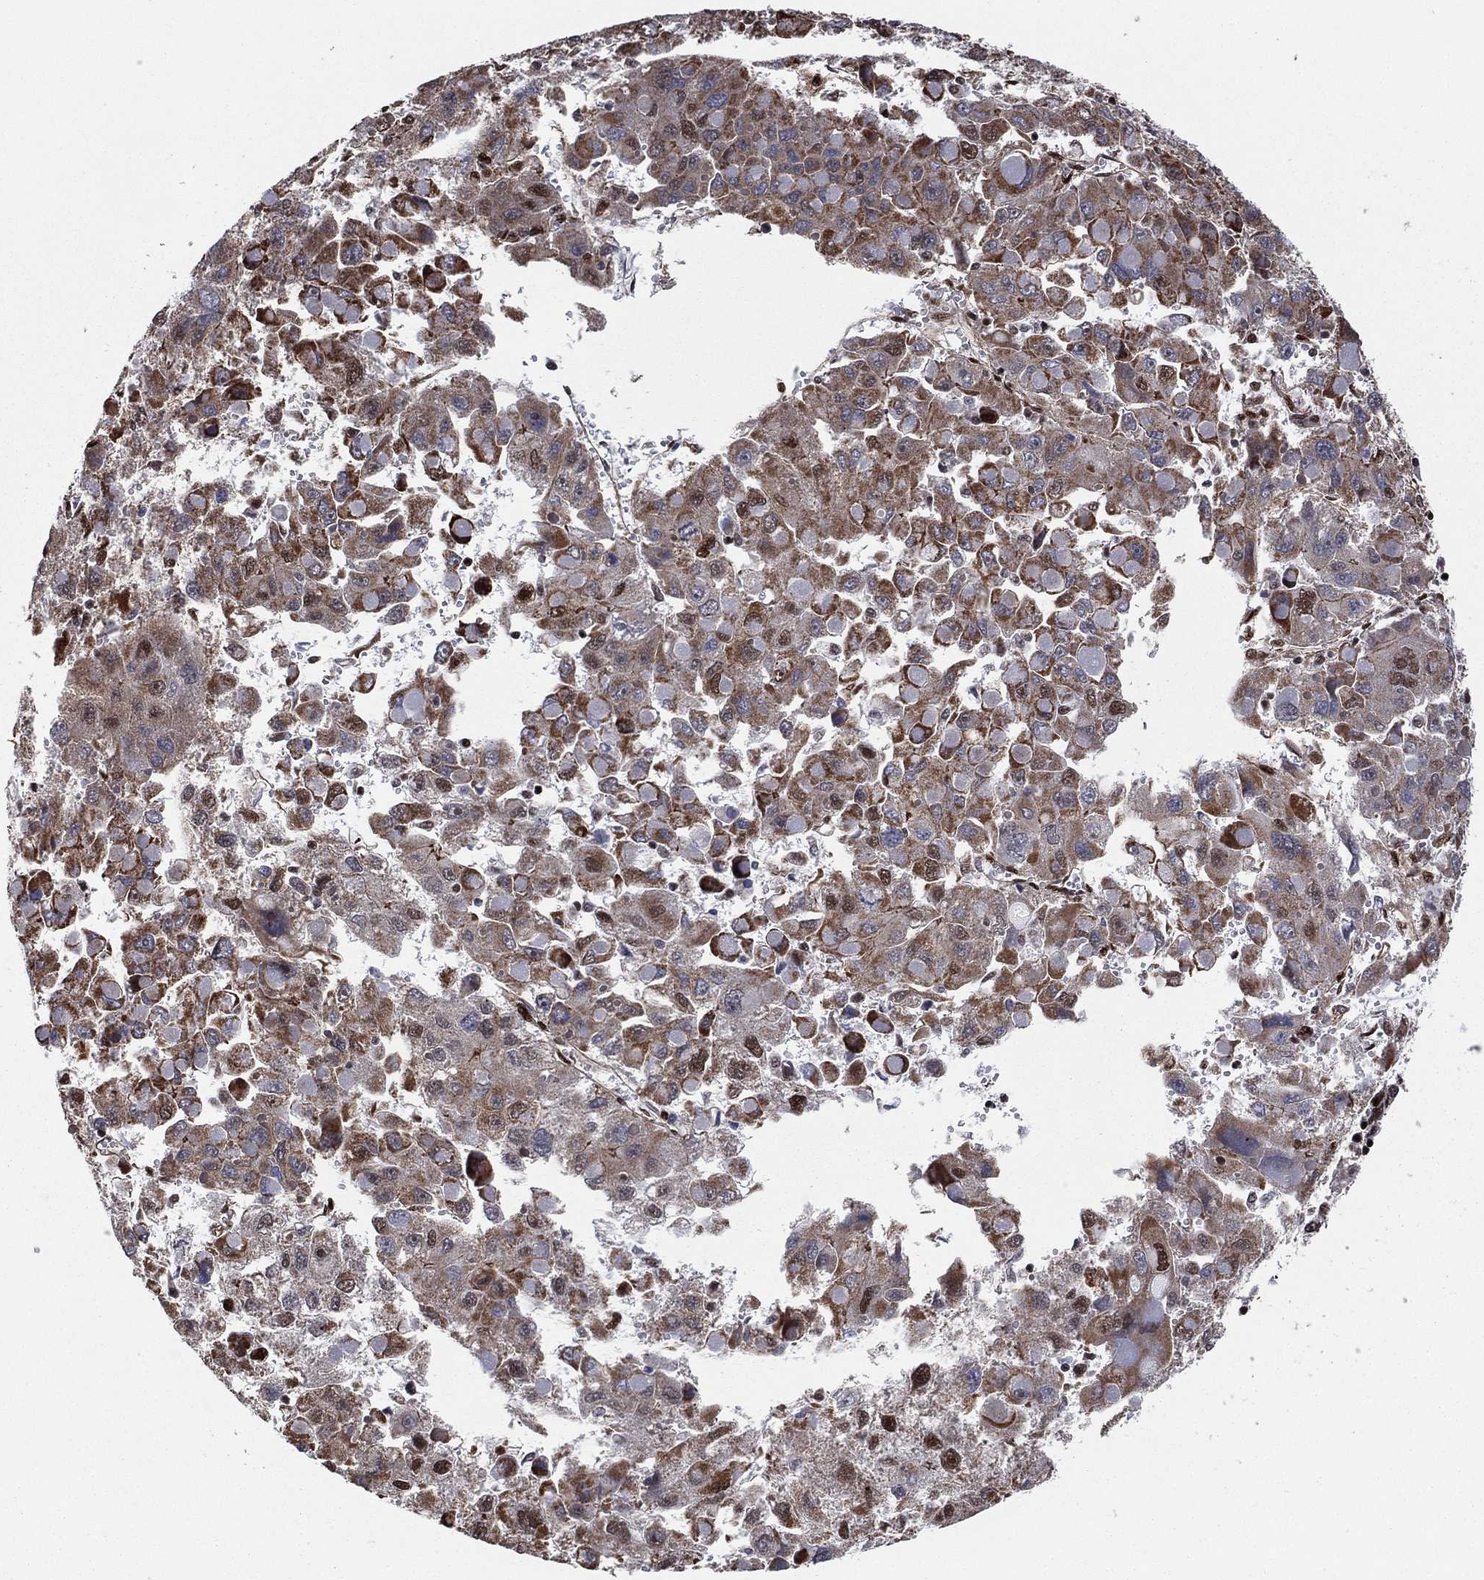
{"staining": {"intensity": "moderate", "quantity": ">75%", "location": "cytoplasmic/membranous"}, "tissue": "liver cancer", "cell_type": "Tumor cells", "image_type": "cancer", "snomed": [{"axis": "morphology", "description": "Carcinoma, Hepatocellular, NOS"}, {"axis": "topography", "description": "Liver"}], "caption": "Brown immunohistochemical staining in liver cancer demonstrates moderate cytoplasmic/membranous staining in about >75% of tumor cells. (IHC, brightfield microscopy, high magnification).", "gene": "TP53BP1", "patient": {"sex": "female", "age": 41}}